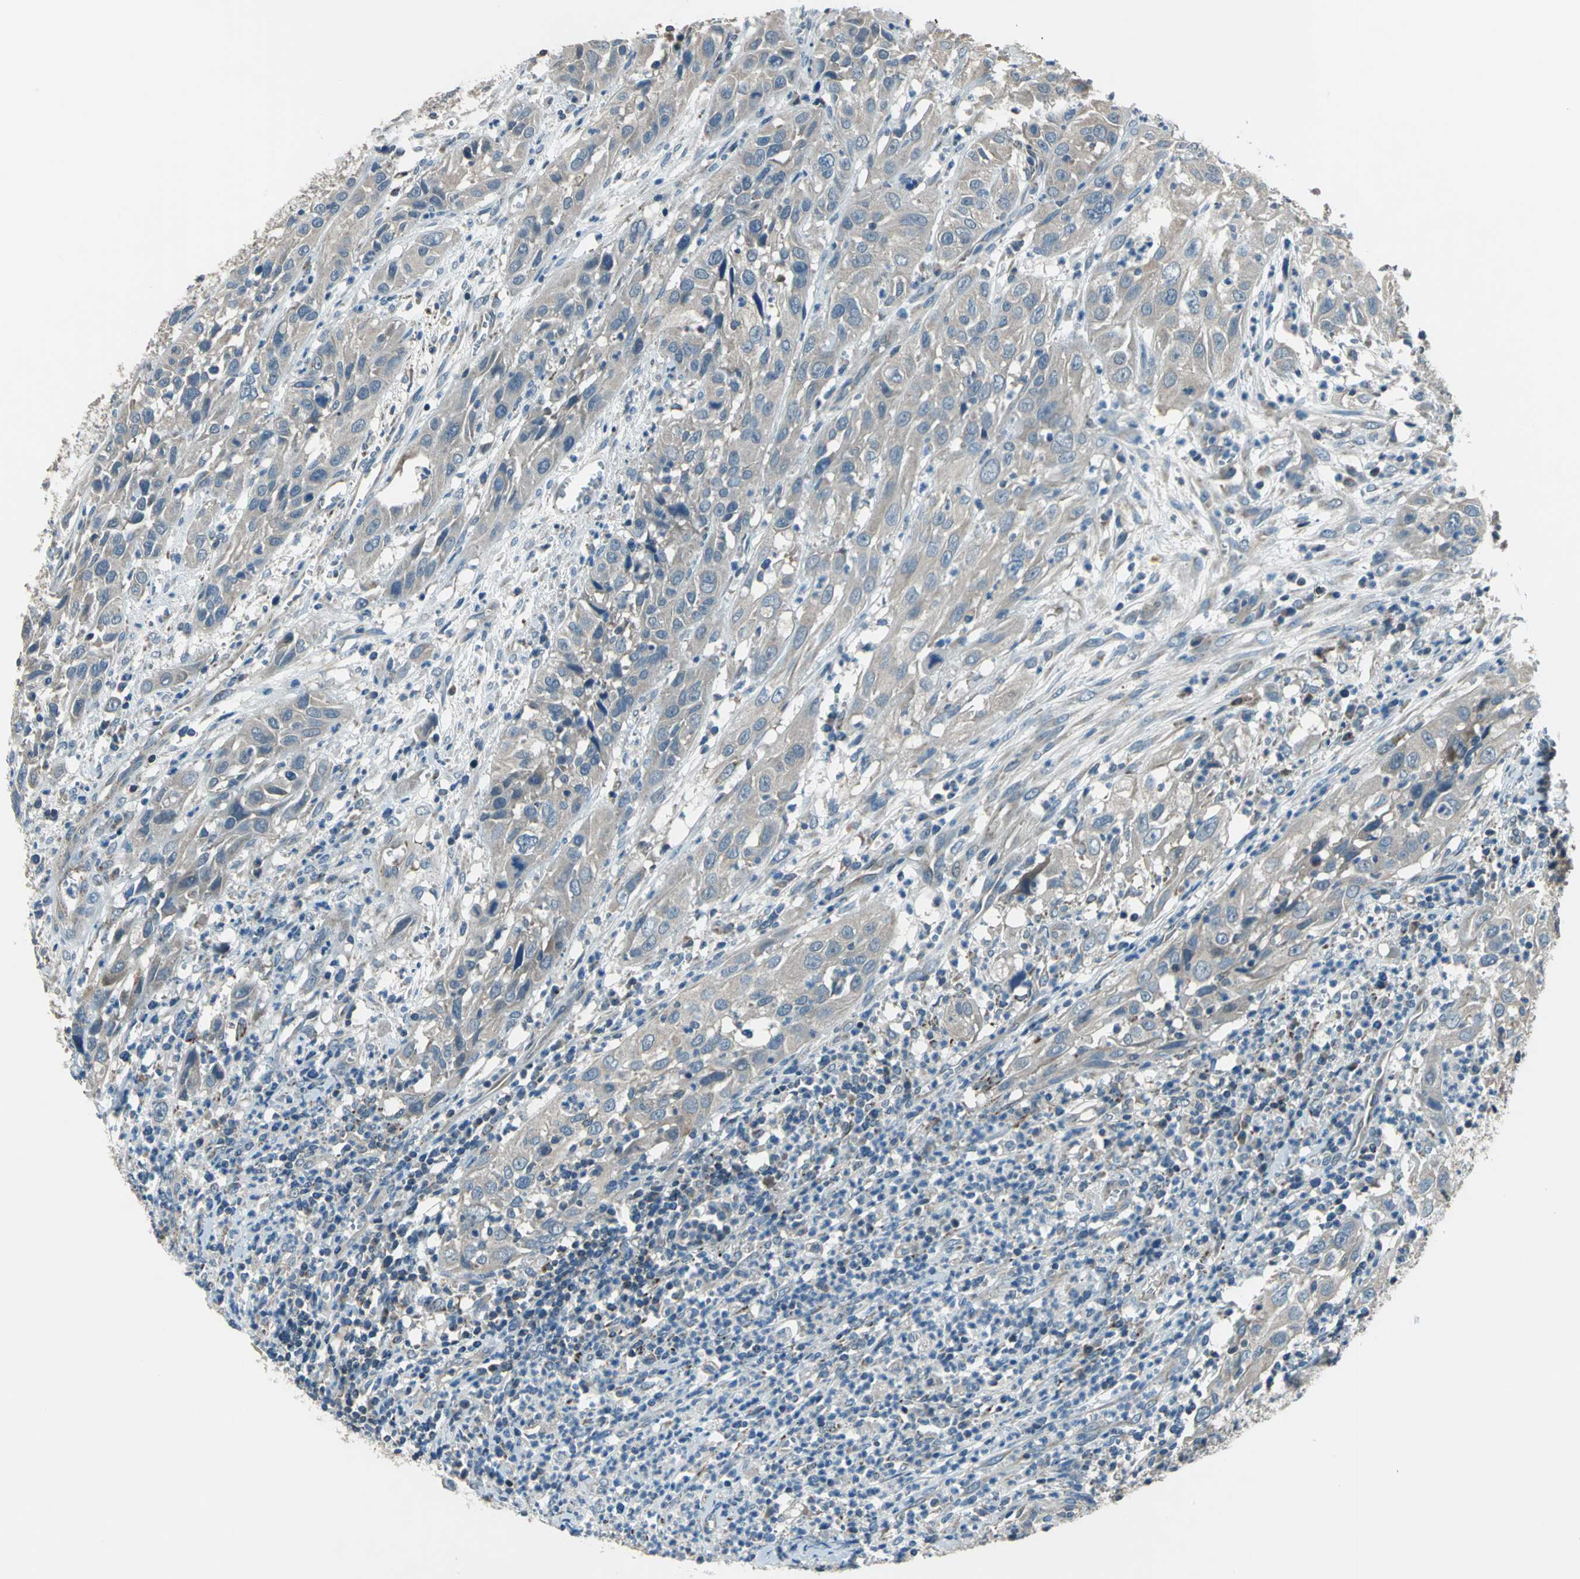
{"staining": {"intensity": "weak", "quantity": ">75%", "location": "cytoplasmic/membranous"}, "tissue": "cervical cancer", "cell_type": "Tumor cells", "image_type": "cancer", "snomed": [{"axis": "morphology", "description": "Squamous cell carcinoma, NOS"}, {"axis": "topography", "description": "Cervix"}], "caption": "This is an image of immunohistochemistry staining of squamous cell carcinoma (cervical), which shows weak staining in the cytoplasmic/membranous of tumor cells.", "gene": "TRAK1", "patient": {"sex": "female", "age": 32}}